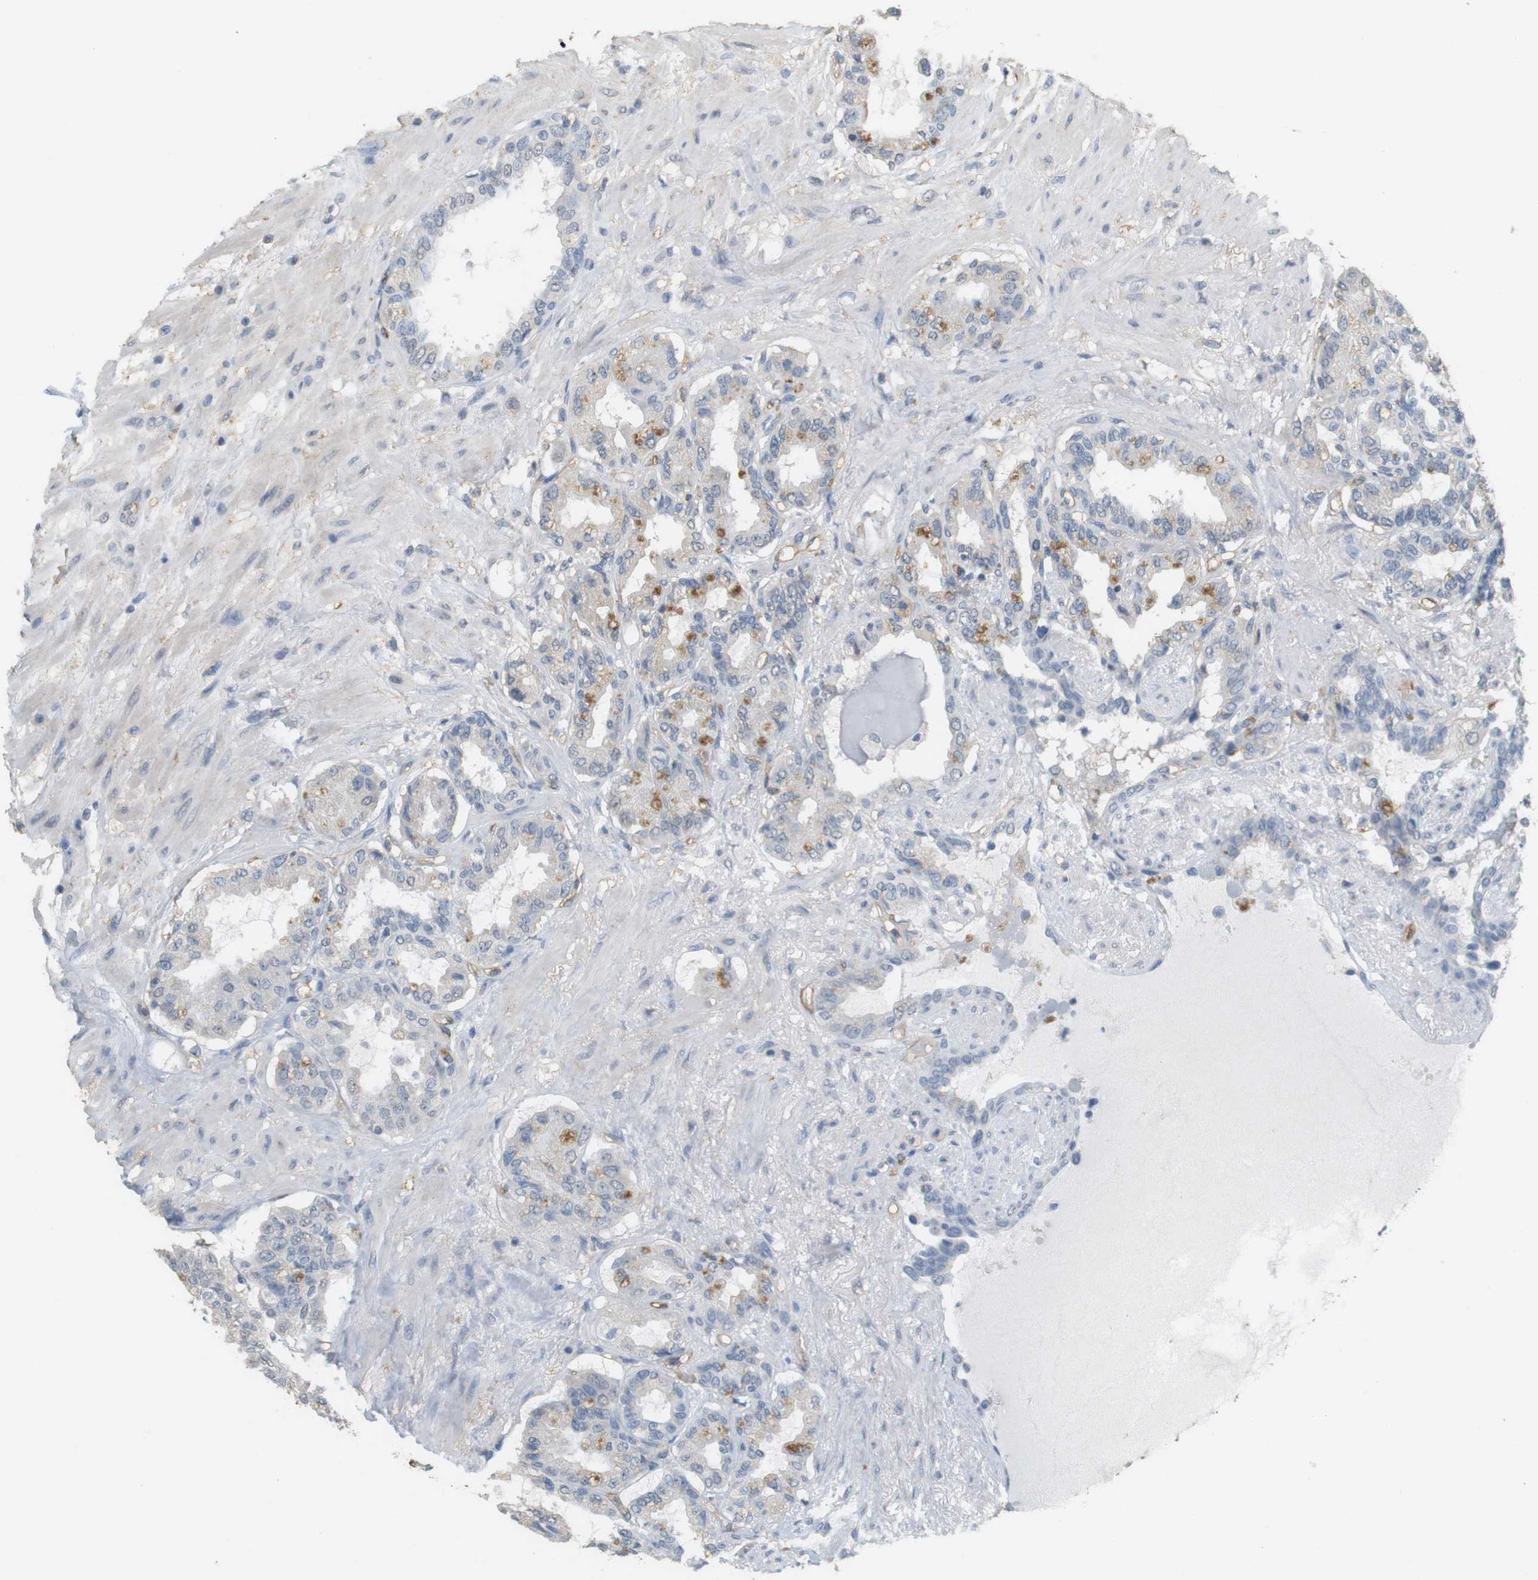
{"staining": {"intensity": "moderate", "quantity": "<25%", "location": "cytoplasmic/membranous"}, "tissue": "seminal vesicle", "cell_type": "Glandular cells", "image_type": "normal", "snomed": [{"axis": "morphology", "description": "Normal tissue, NOS"}, {"axis": "topography", "description": "Seminal veicle"}], "caption": "Seminal vesicle stained with a brown dye reveals moderate cytoplasmic/membranous positive positivity in approximately <25% of glandular cells.", "gene": "OSR1", "patient": {"sex": "male", "age": 61}}